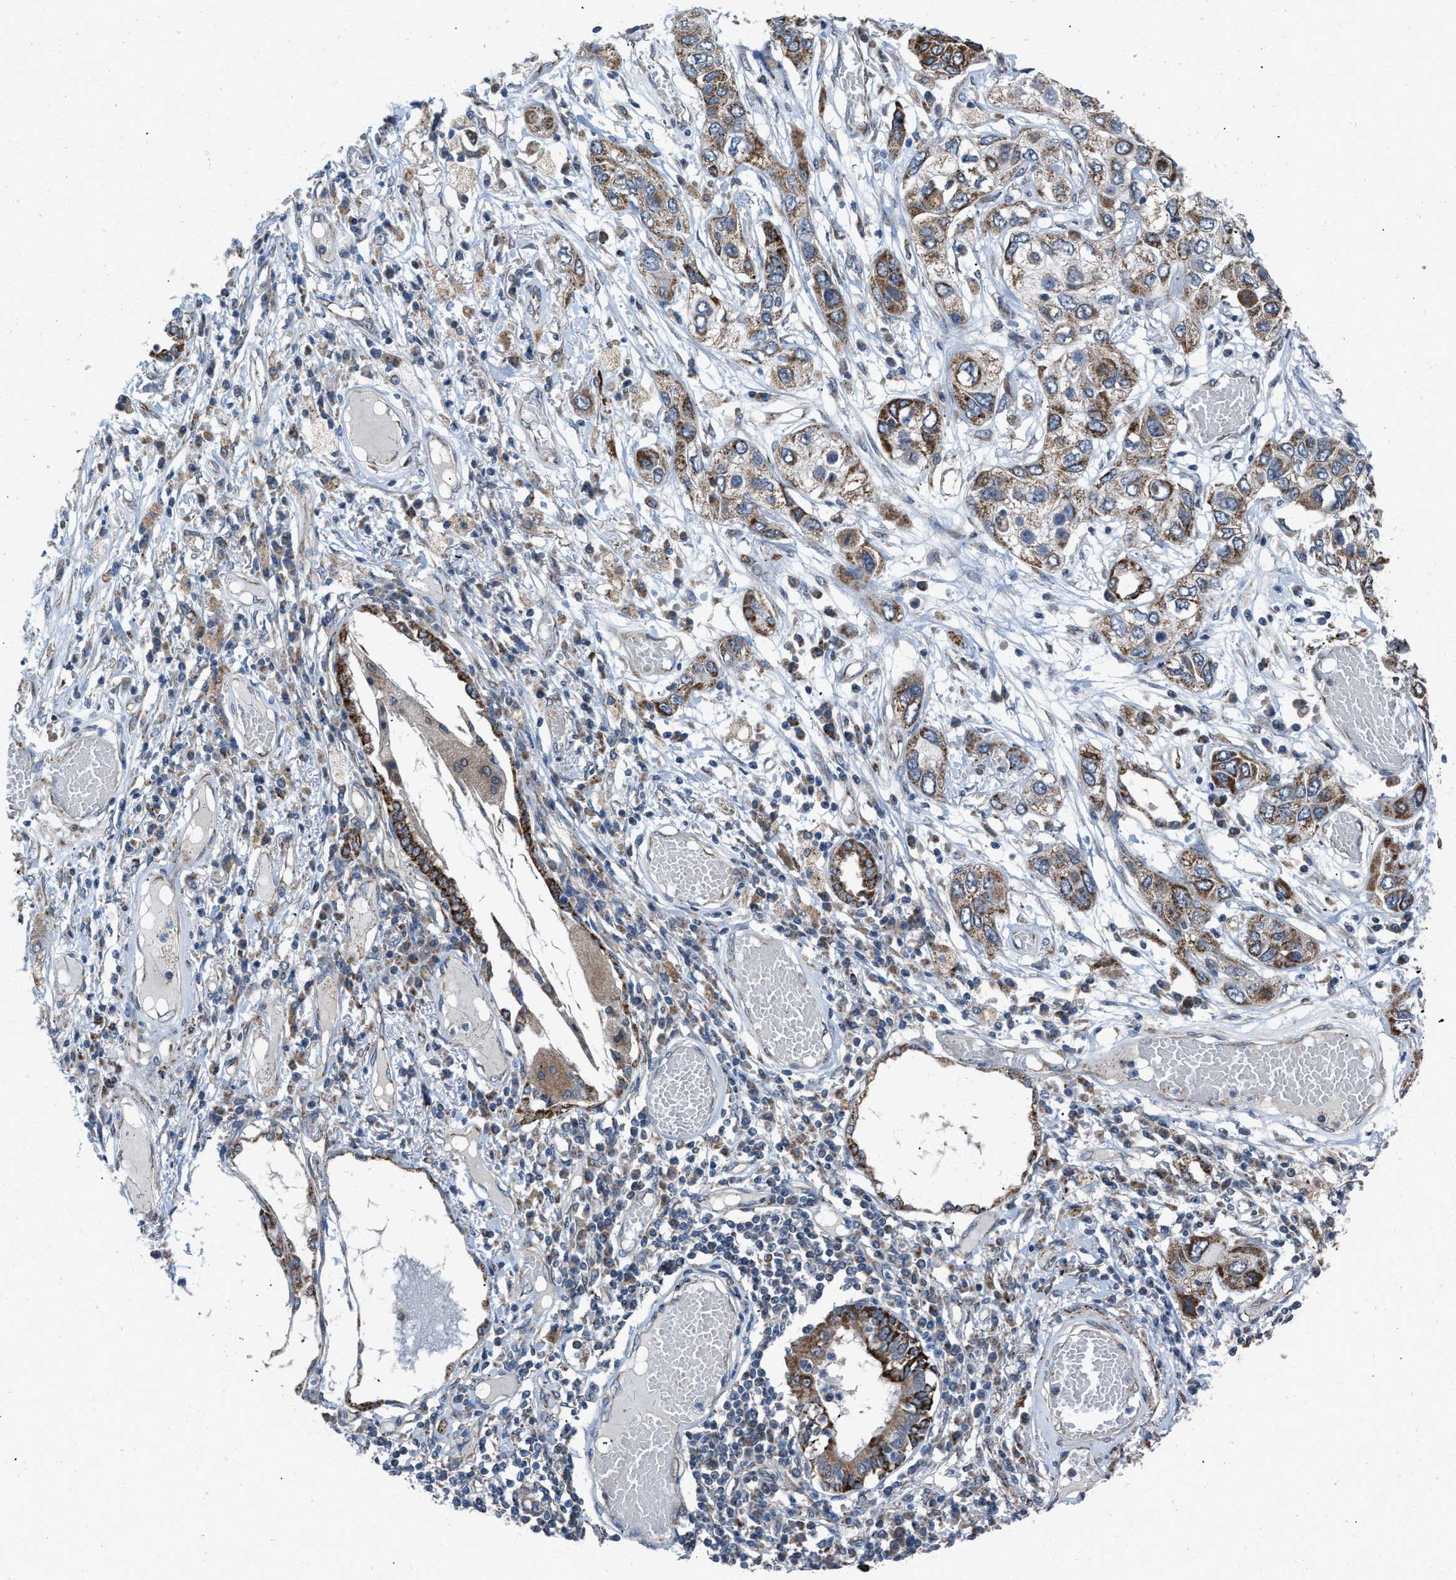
{"staining": {"intensity": "strong", "quantity": "25%-75%", "location": "cytoplasmic/membranous"}, "tissue": "lung cancer", "cell_type": "Tumor cells", "image_type": "cancer", "snomed": [{"axis": "morphology", "description": "Squamous cell carcinoma, NOS"}, {"axis": "topography", "description": "Lung"}], "caption": "Protein staining shows strong cytoplasmic/membranous expression in approximately 25%-75% of tumor cells in squamous cell carcinoma (lung).", "gene": "AKAP1", "patient": {"sex": "male", "age": 71}}